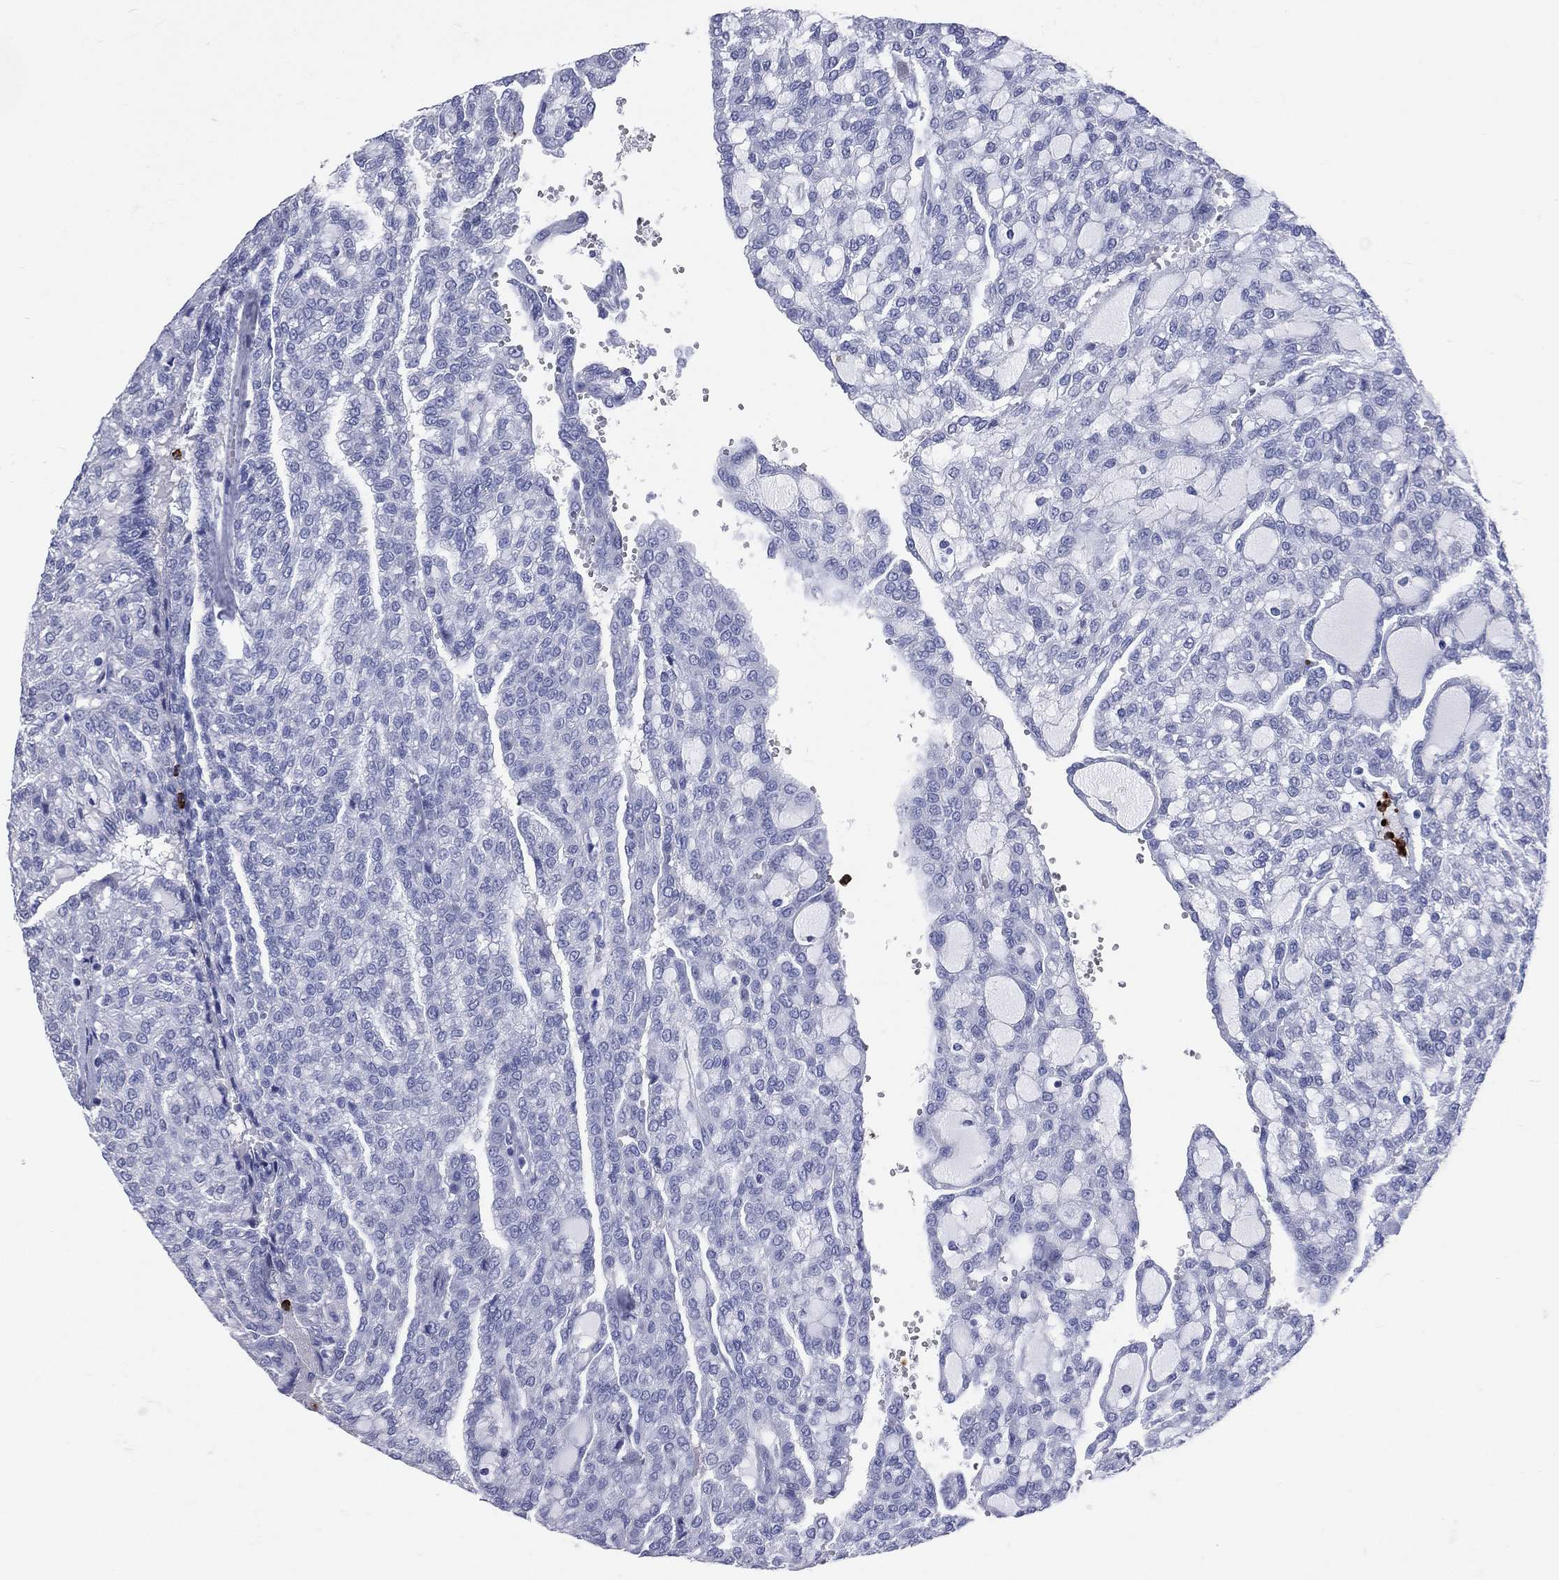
{"staining": {"intensity": "negative", "quantity": "none", "location": "none"}, "tissue": "renal cancer", "cell_type": "Tumor cells", "image_type": "cancer", "snomed": [{"axis": "morphology", "description": "Adenocarcinoma, NOS"}, {"axis": "topography", "description": "Kidney"}], "caption": "This is a histopathology image of IHC staining of renal cancer (adenocarcinoma), which shows no expression in tumor cells.", "gene": "PGLYRP1", "patient": {"sex": "male", "age": 63}}